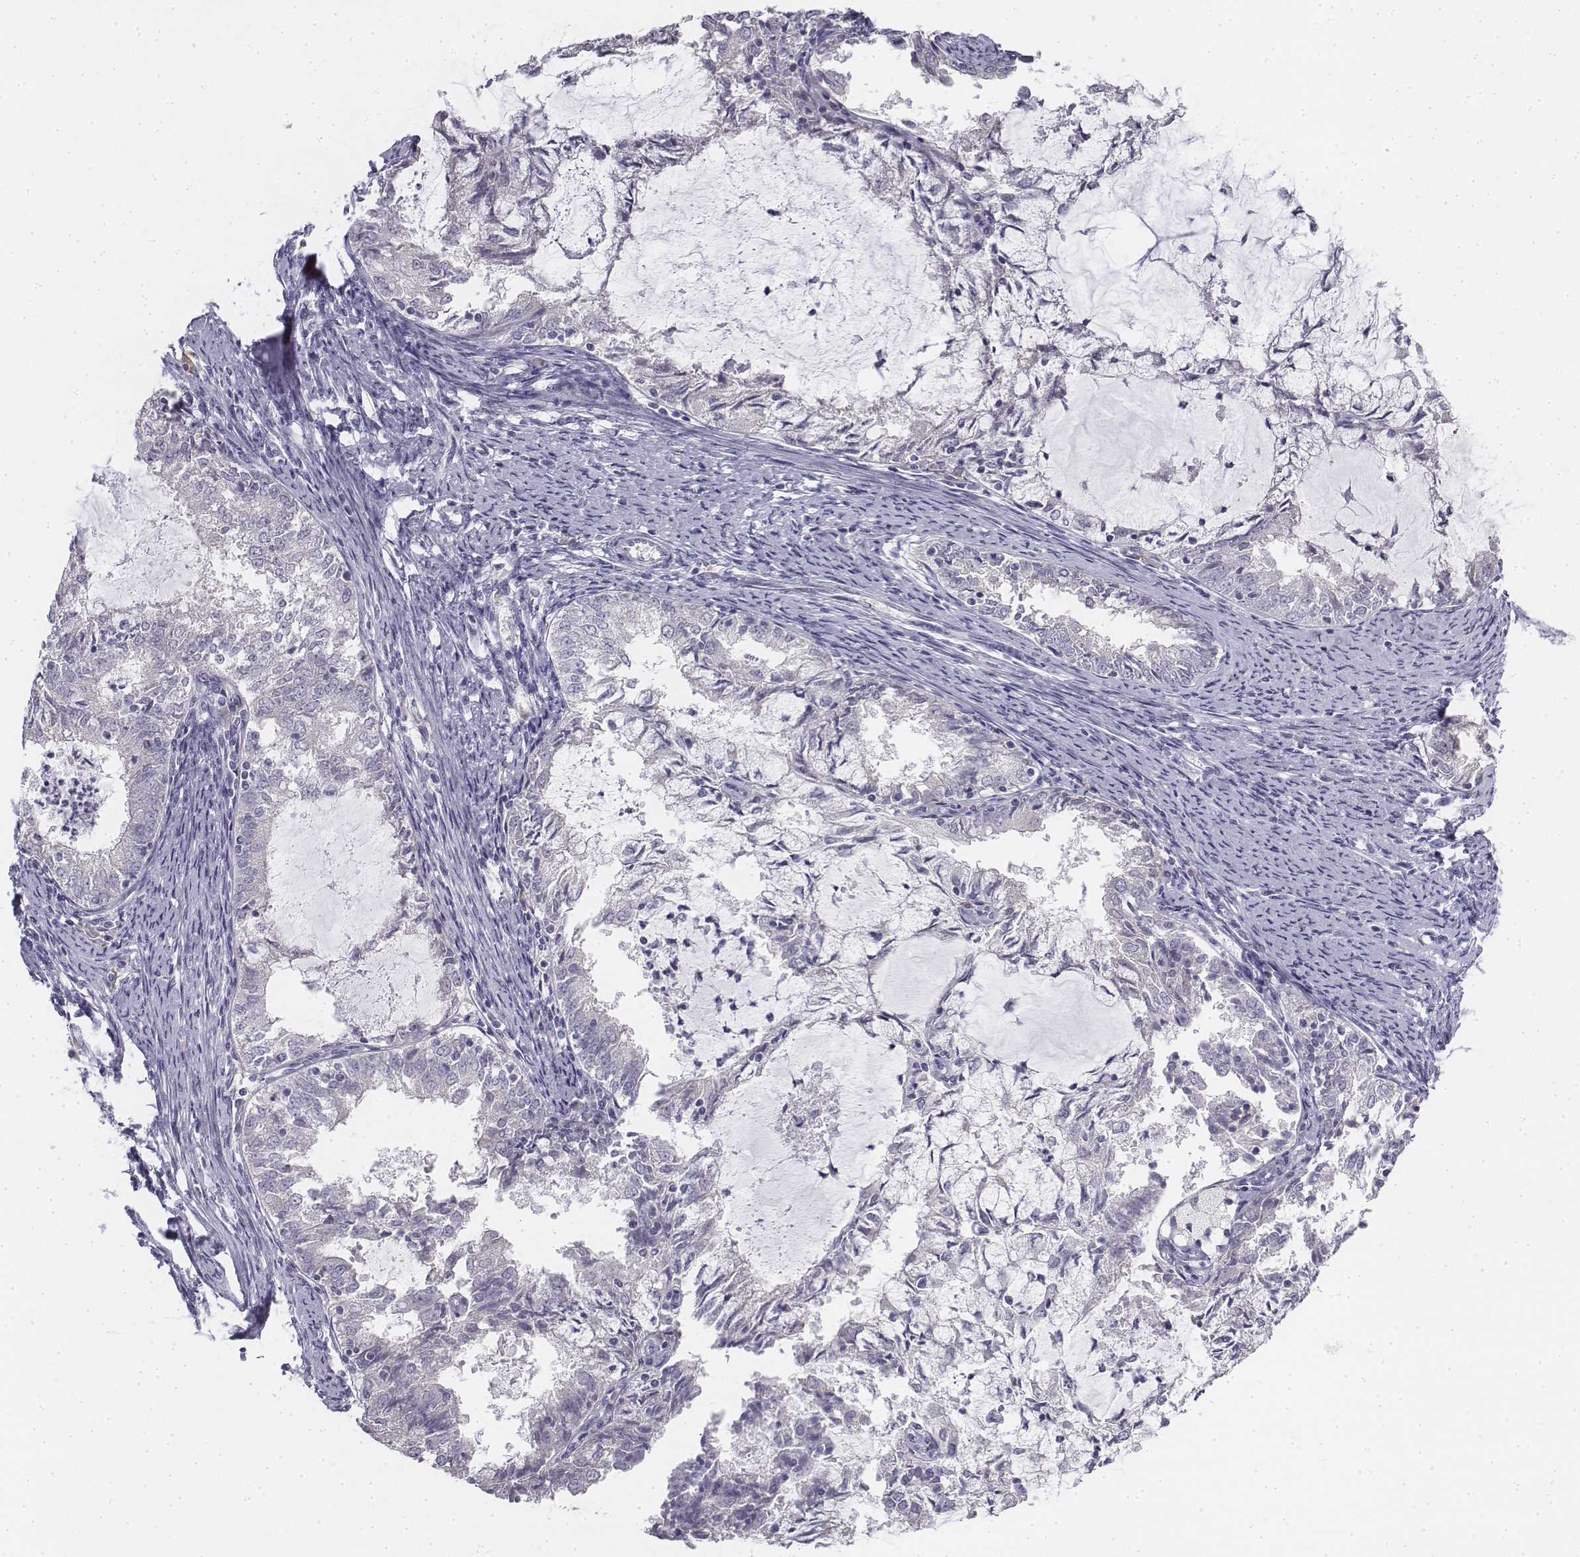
{"staining": {"intensity": "negative", "quantity": "none", "location": "none"}, "tissue": "endometrial cancer", "cell_type": "Tumor cells", "image_type": "cancer", "snomed": [{"axis": "morphology", "description": "Adenocarcinoma, NOS"}, {"axis": "topography", "description": "Endometrium"}], "caption": "Immunohistochemical staining of human endometrial adenocarcinoma reveals no significant staining in tumor cells. (Stains: DAB IHC with hematoxylin counter stain, Microscopy: brightfield microscopy at high magnification).", "gene": "PENK", "patient": {"sex": "female", "age": 57}}